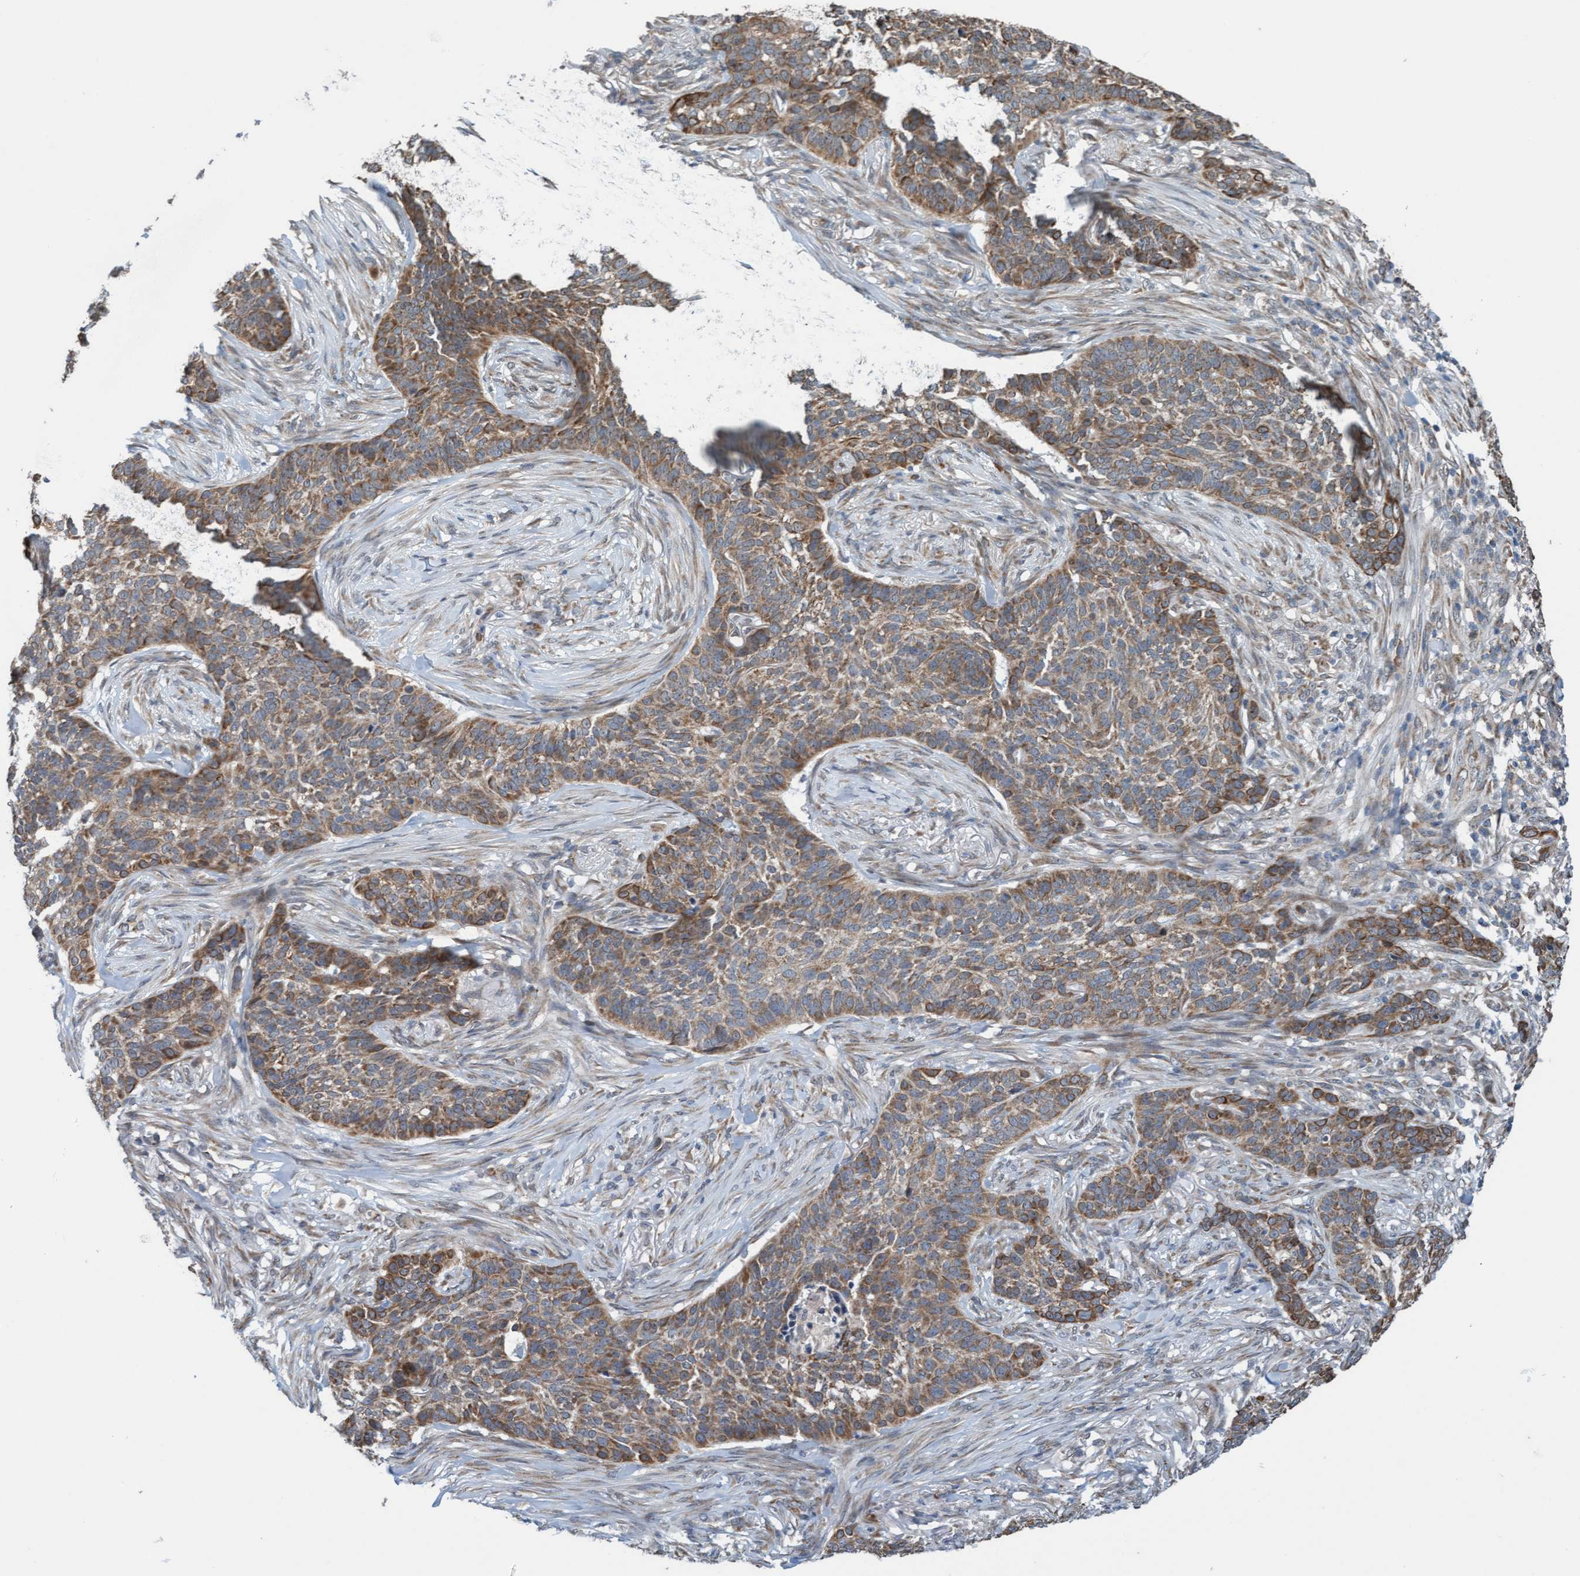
{"staining": {"intensity": "moderate", "quantity": ">75%", "location": "cytoplasmic/membranous"}, "tissue": "skin cancer", "cell_type": "Tumor cells", "image_type": "cancer", "snomed": [{"axis": "morphology", "description": "Basal cell carcinoma"}, {"axis": "topography", "description": "Skin"}], "caption": "Basal cell carcinoma (skin) tissue displays moderate cytoplasmic/membranous expression in approximately >75% of tumor cells, visualized by immunohistochemistry.", "gene": "ZNF566", "patient": {"sex": "male", "age": 85}}